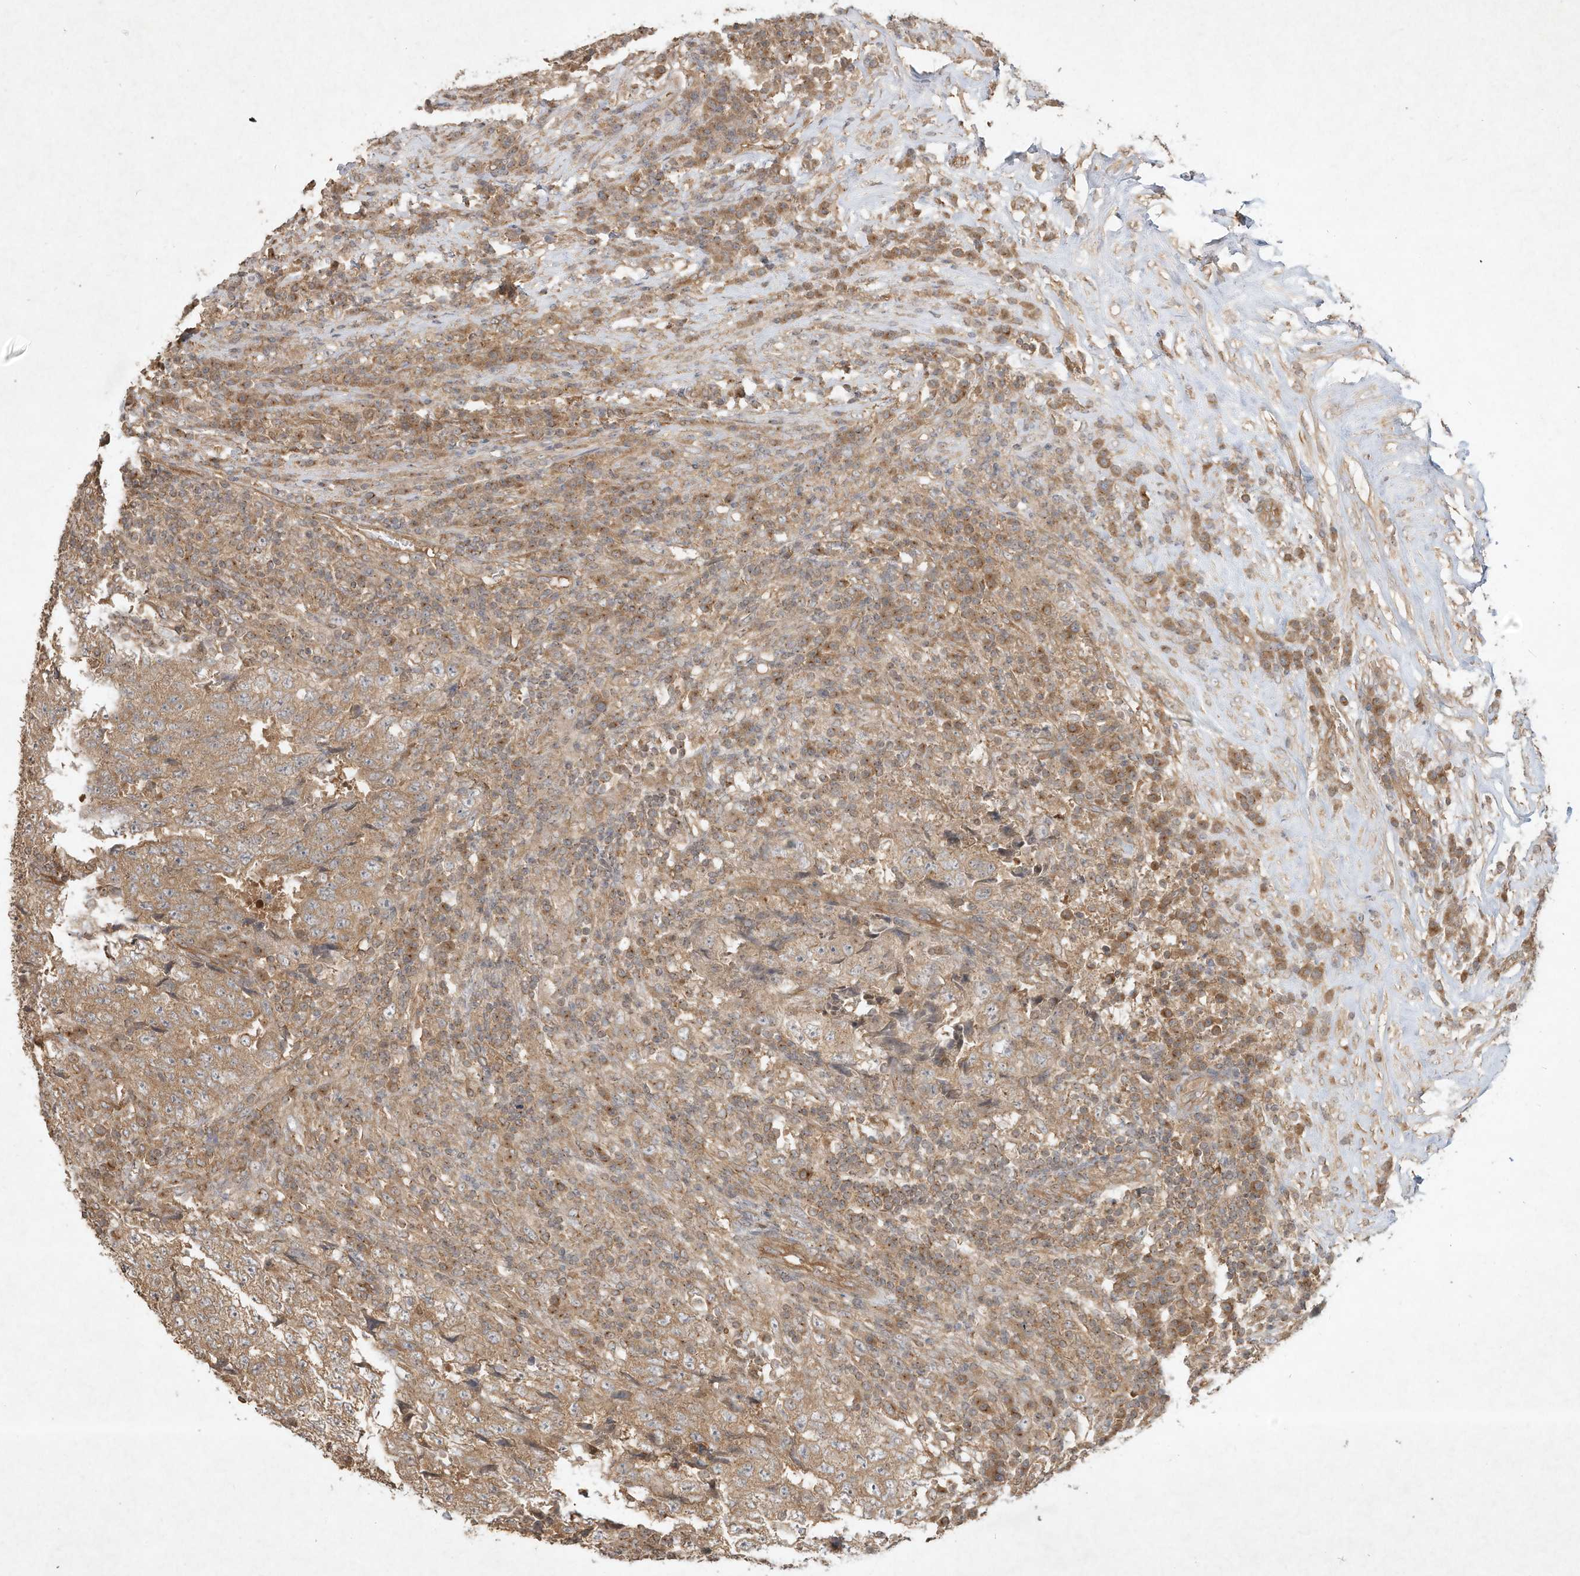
{"staining": {"intensity": "moderate", "quantity": ">75%", "location": "cytoplasmic/membranous"}, "tissue": "testis cancer", "cell_type": "Tumor cells", "image_type": "cancer", "snomed": [{"axis": "morphology", "description": "Necrosis, NOS"}, {"axis": "morphology", "description": "Carcinoma, Embryonal, NOS"}, {"axis": "topography", "description": "Testis"}], "caption": "About >75% of tumor cells in human testis cancer (embryonal carcinoma) display moderate cytoplasmic/membranous protein expression as visualized by brown immunohistochemical staining.", "gene": "DYNC1I2", "patient": {"sex": "male", "age": 19}}